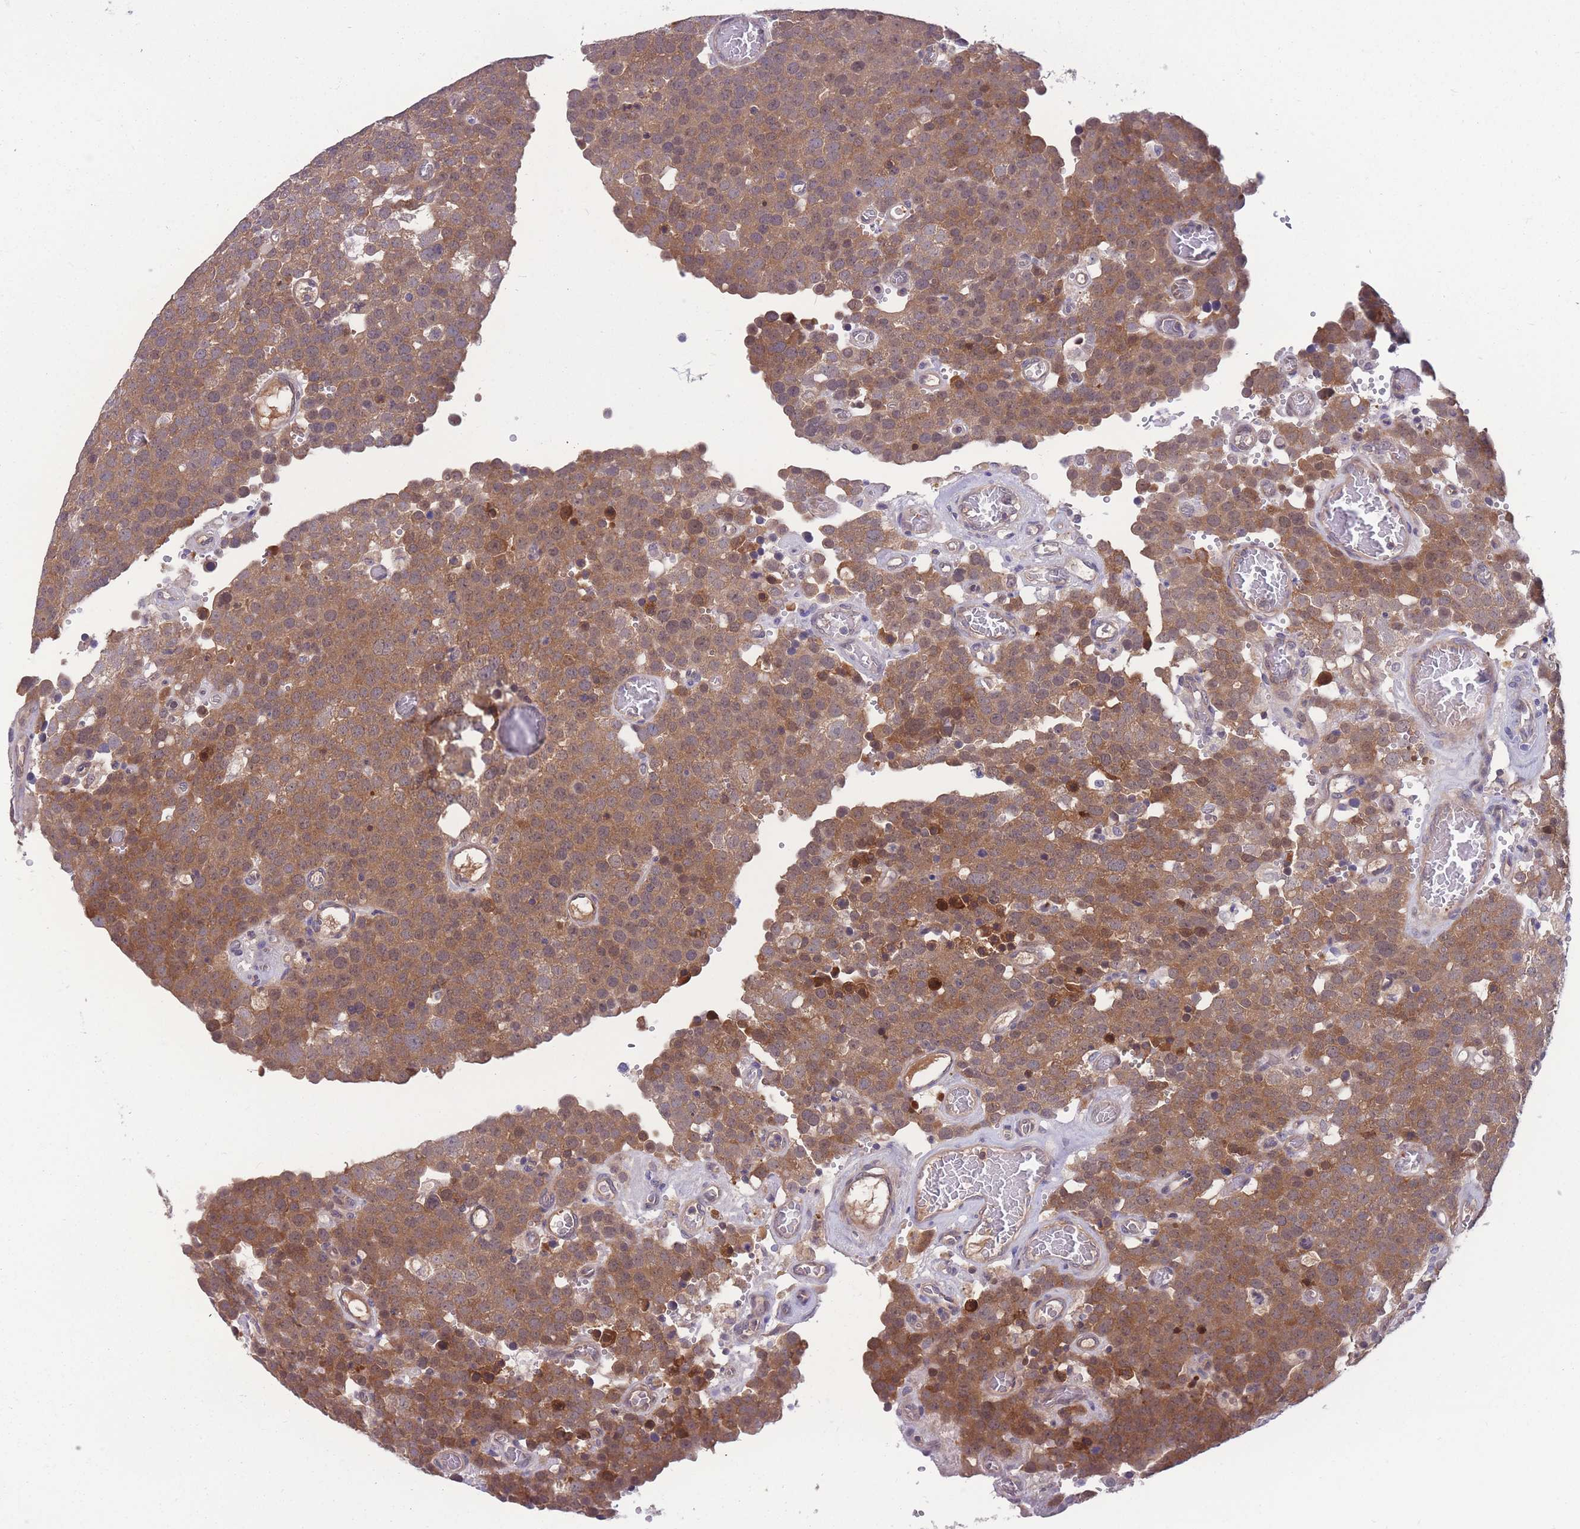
{"staining": {"intensity": "moderate", "quantity": ">75%", "location": "cytoplasmic/membranous"}, "tissue": "testis cancer", "cell_type": "Tumor cells", "image_type": "cancer", "snomed": [{"axis": "morphology", "description": "Normal tissue, NOS"}, {"axis": "morphology", "description": "Seminoma, NOS"}, {"axis": "topography", "description": "Testis"}], "caption": "IHC of human testis seminoma exhibits medium levels of moderate cytoplasmic/membranous positivity in about >75% of tumor cells.", "gene": "UBE2N", "patient": {"sex": "male", "age": 71}}